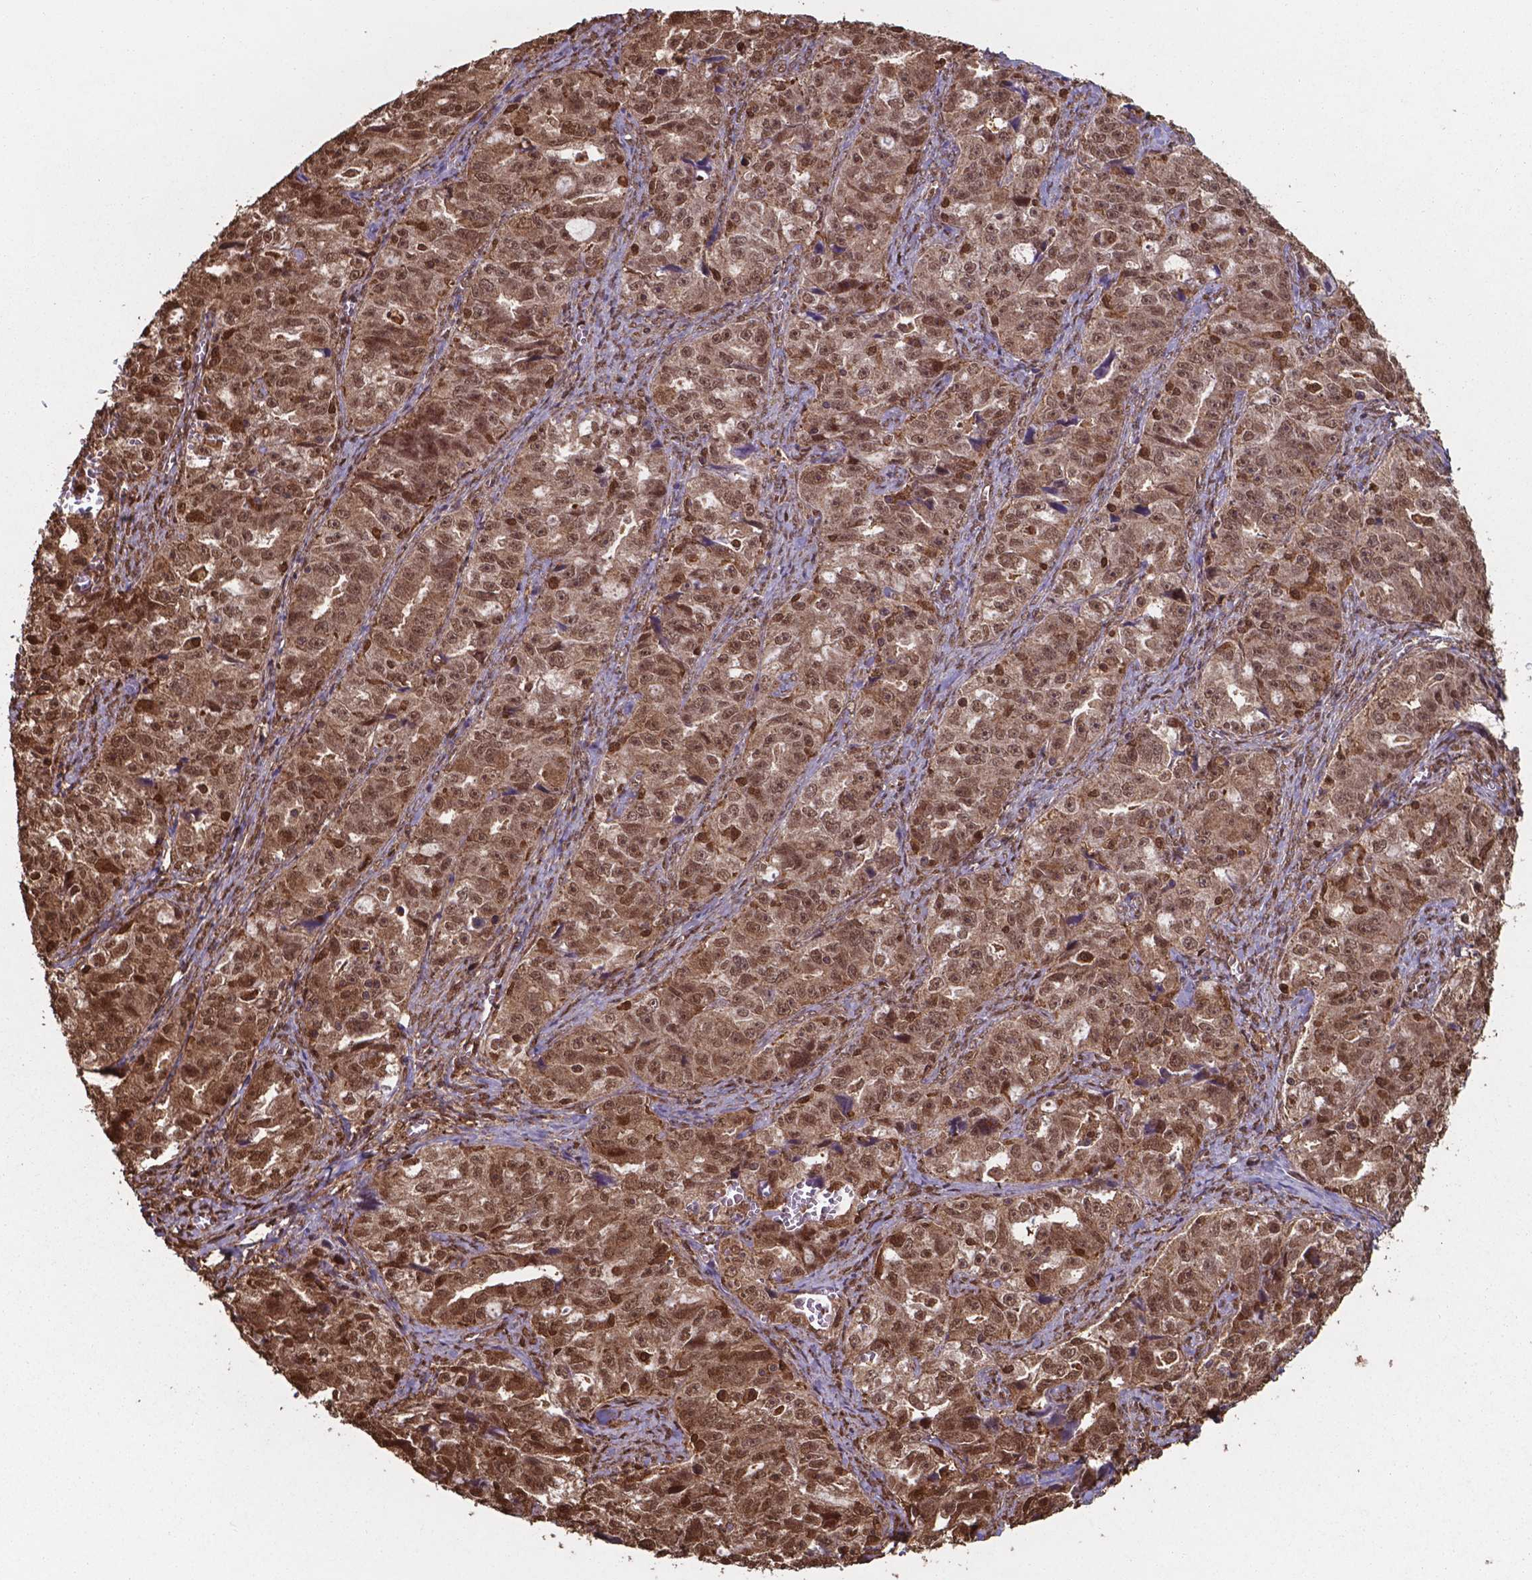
{"staining": {"intensity": "moderate", "quantity": ">75%", "location": "cytoplasmic/membranous,nuclear"}, "tissue": "ovarian cancer", "cell_type": "Tumor cells", "image_type": "cancer", "snomed": [{"axis": "morphology", "description": "Cystadenocarcinoma, serous, NOS"}, {"axis": "topography", "description": "Ovary"}], "caption": "Immunohistochemical staining of serous cystadenocarcinoma (ovarian) exhibits moderate cytoplasmic/membranous and nuclear protein expression in approximately >75% of tumor cells.", "gene": "CHP2", "patient": {"sex": "female", "age": 51}}